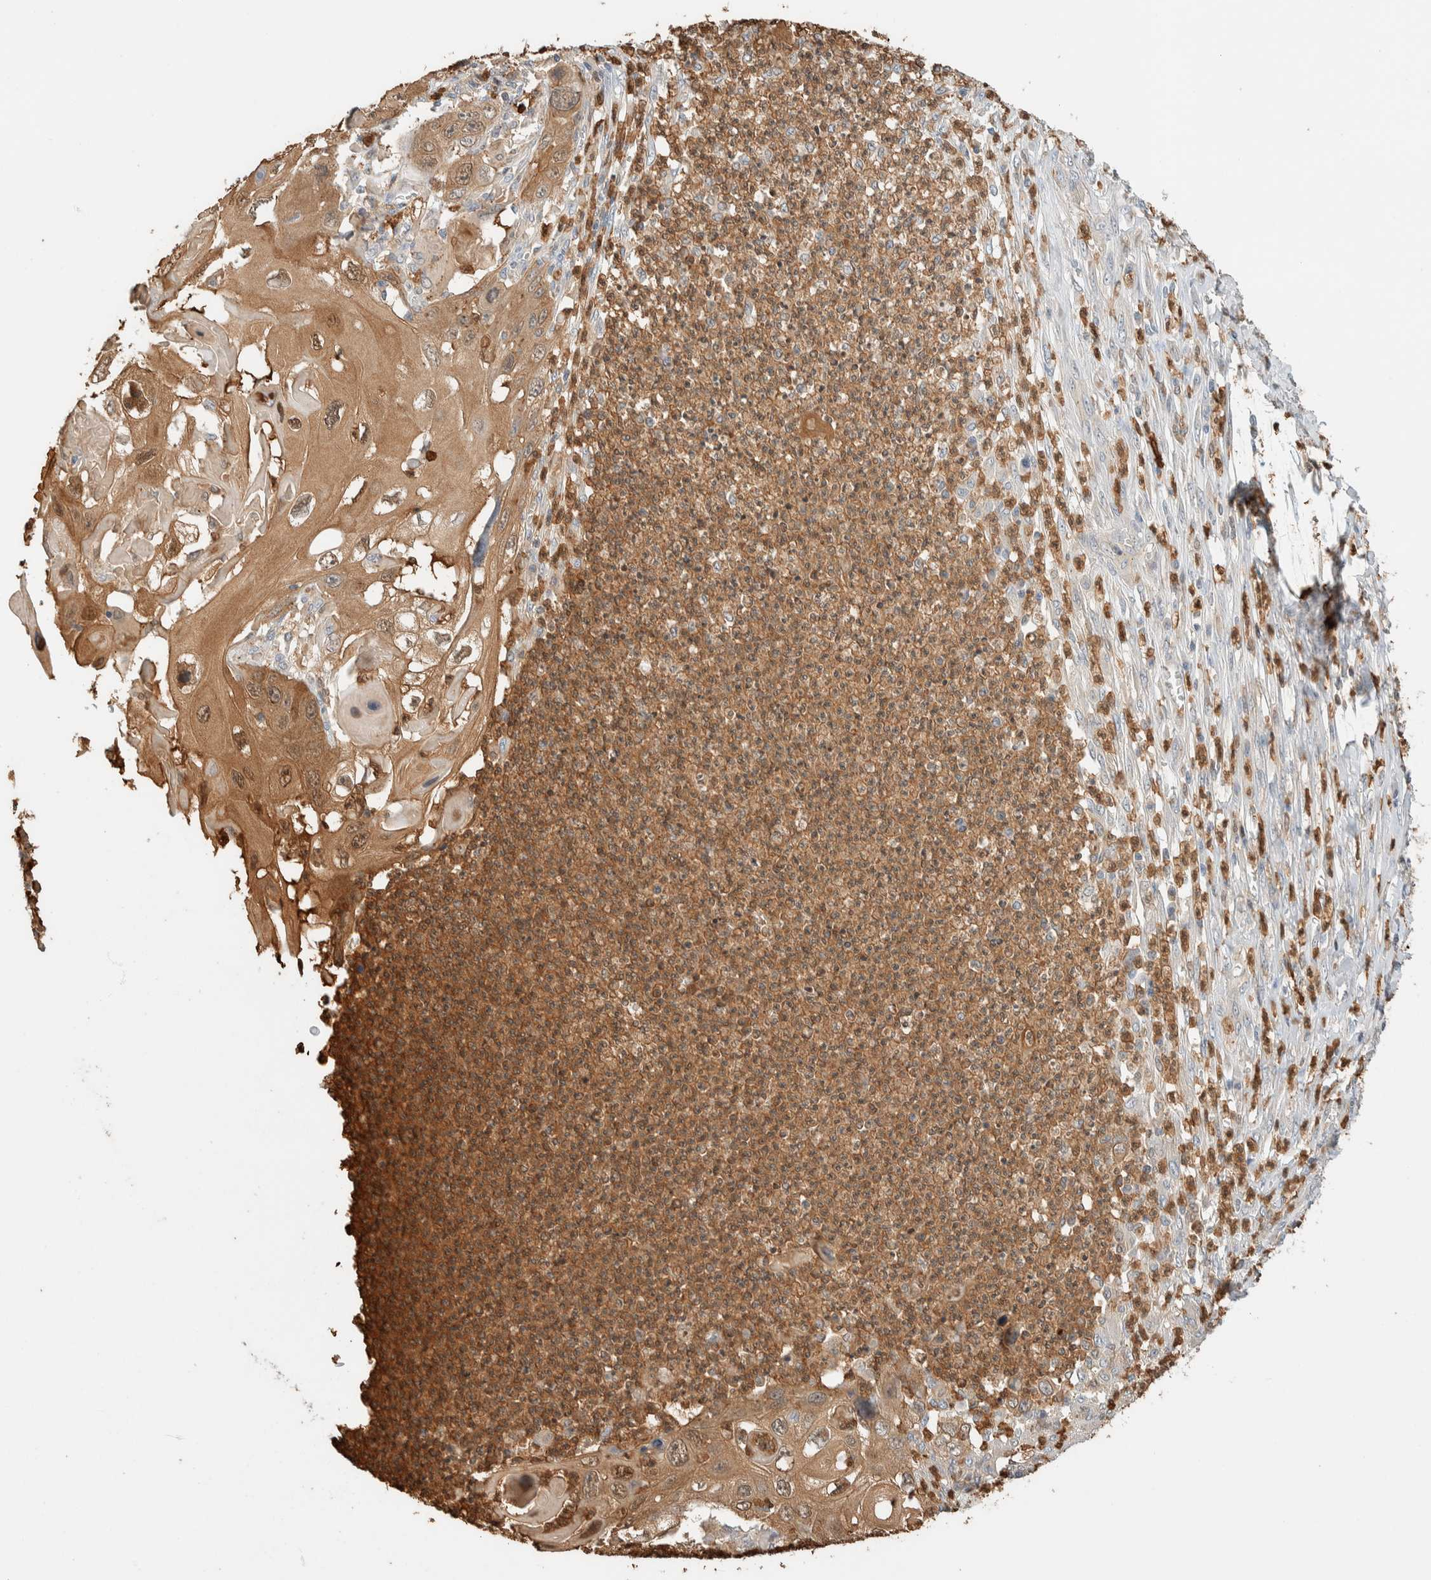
{"staining": {"intensity": "moderate", "quantity": ">75%", "location": "cytoplasmic/membranous,nuclear"}, "tissue": "skin cancer", "cell_type": "Tumor cells", "image_type": "cancer", "snomed": [{"axis": "morphology", "description": "Squamous cell carcinoma, NOS"}, {"axis": "topography", "description": "Skin"}], "caption": "DAB immunohistochemical staining of human squamous cell carcinoma (skin) displays moderate cytoplasmic/membranous and nuclear protein positivity in approximately >75% of tumor cells.", "gene": "SETD4", "patient": {"sex": "male", "age": 55}}